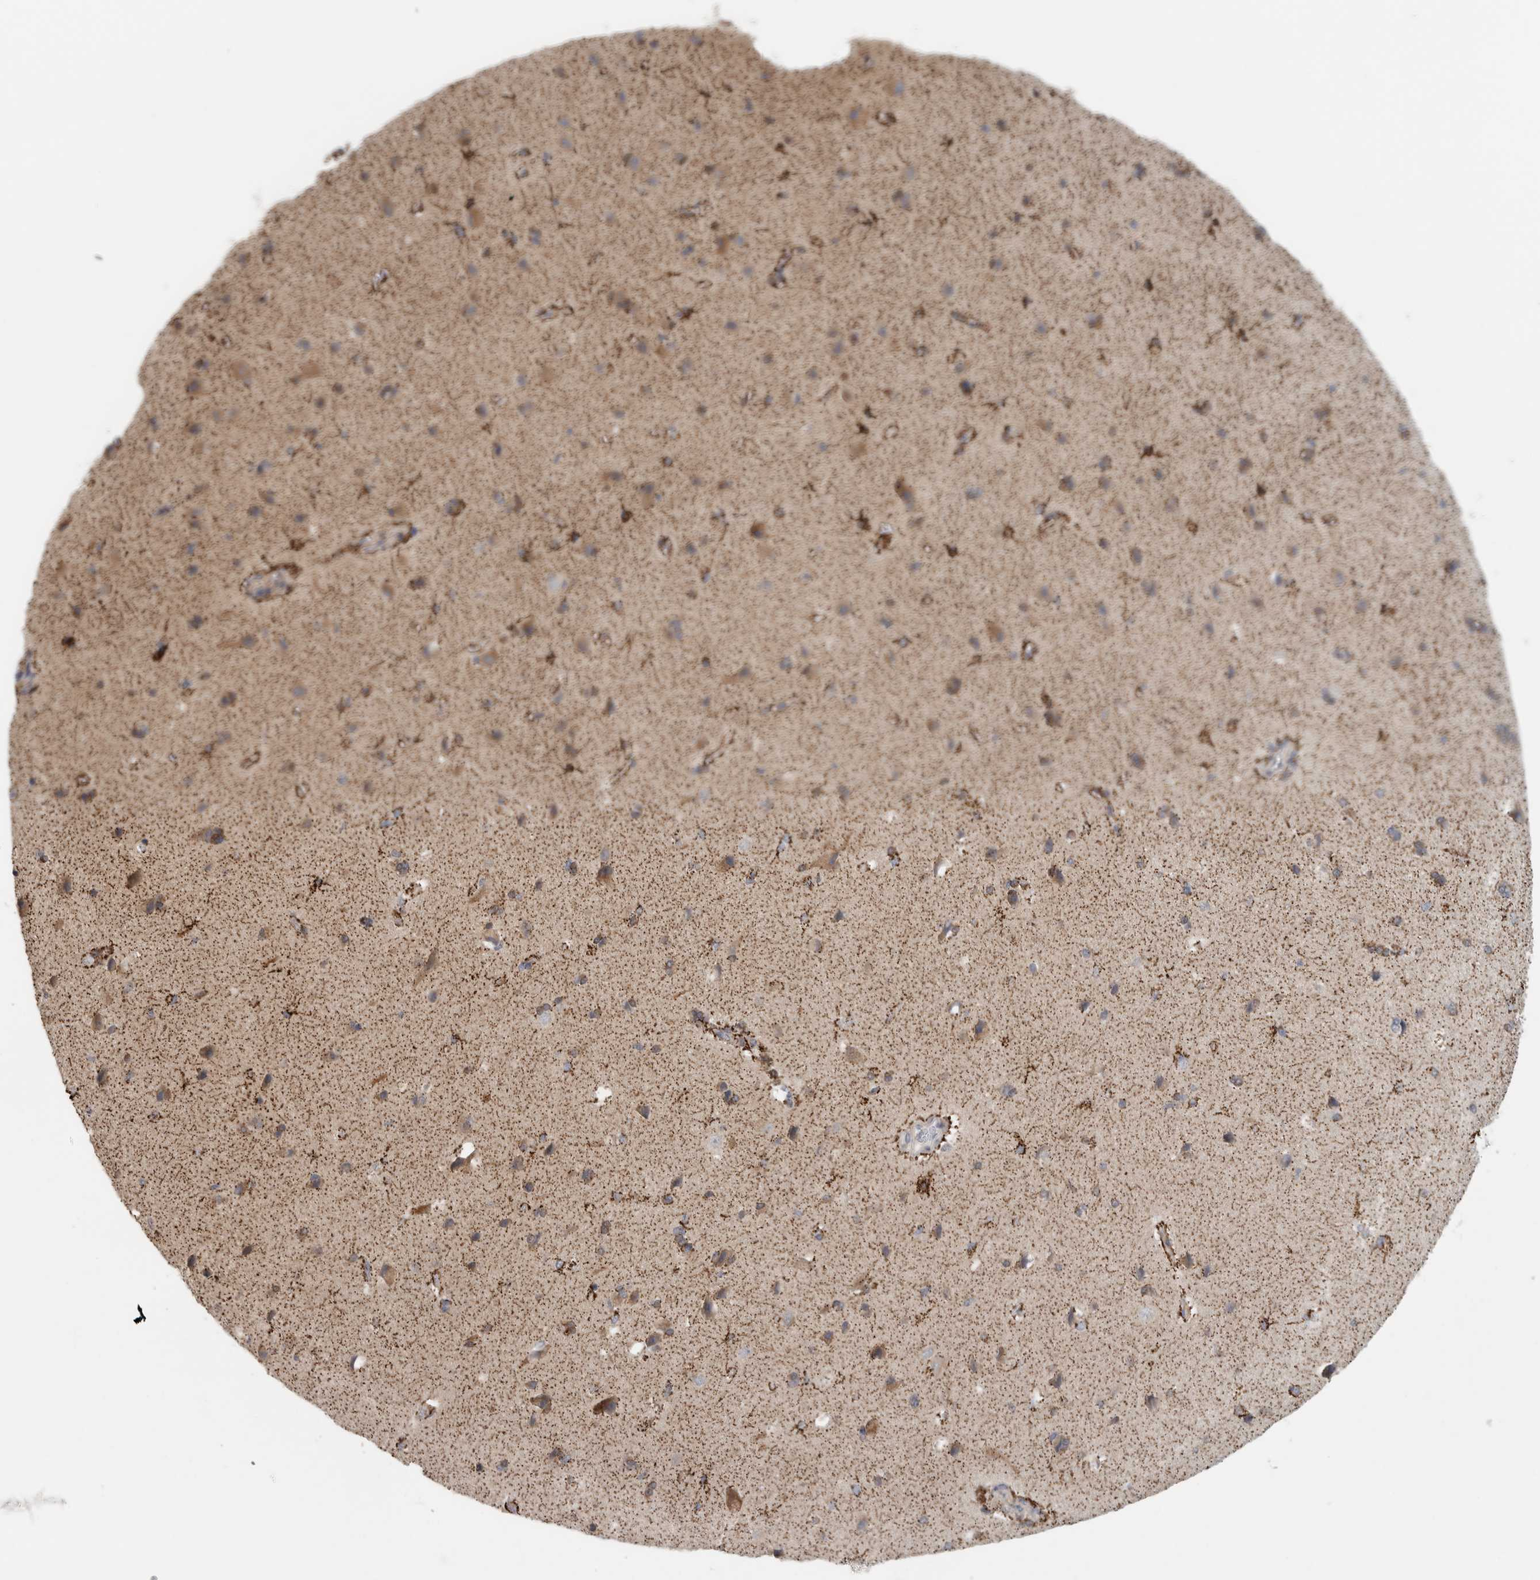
{"staining": {"intensity": "weak", "quantity": "25%-75%", "location": "cytoplasmic/membranous"}, "tissue": "cerebral cortex", "cell_type": "Endothelial cells", "image_type": "normal", "snomed": [{"axis": "morphology", "description": "Normal tissue, NOS"}, {"axis": "topography", "description": "Cerebral cortex"}], "caption": "Immunohistochemical staining of benign cerebral cortex displays weak cytoplasmic/membranous protein positivity in approximately 25%-75% of endothelial cells. Nuclei are stained in blue.", "gene": "RAB18", "patient": {"sex": "male", "age": 62}}